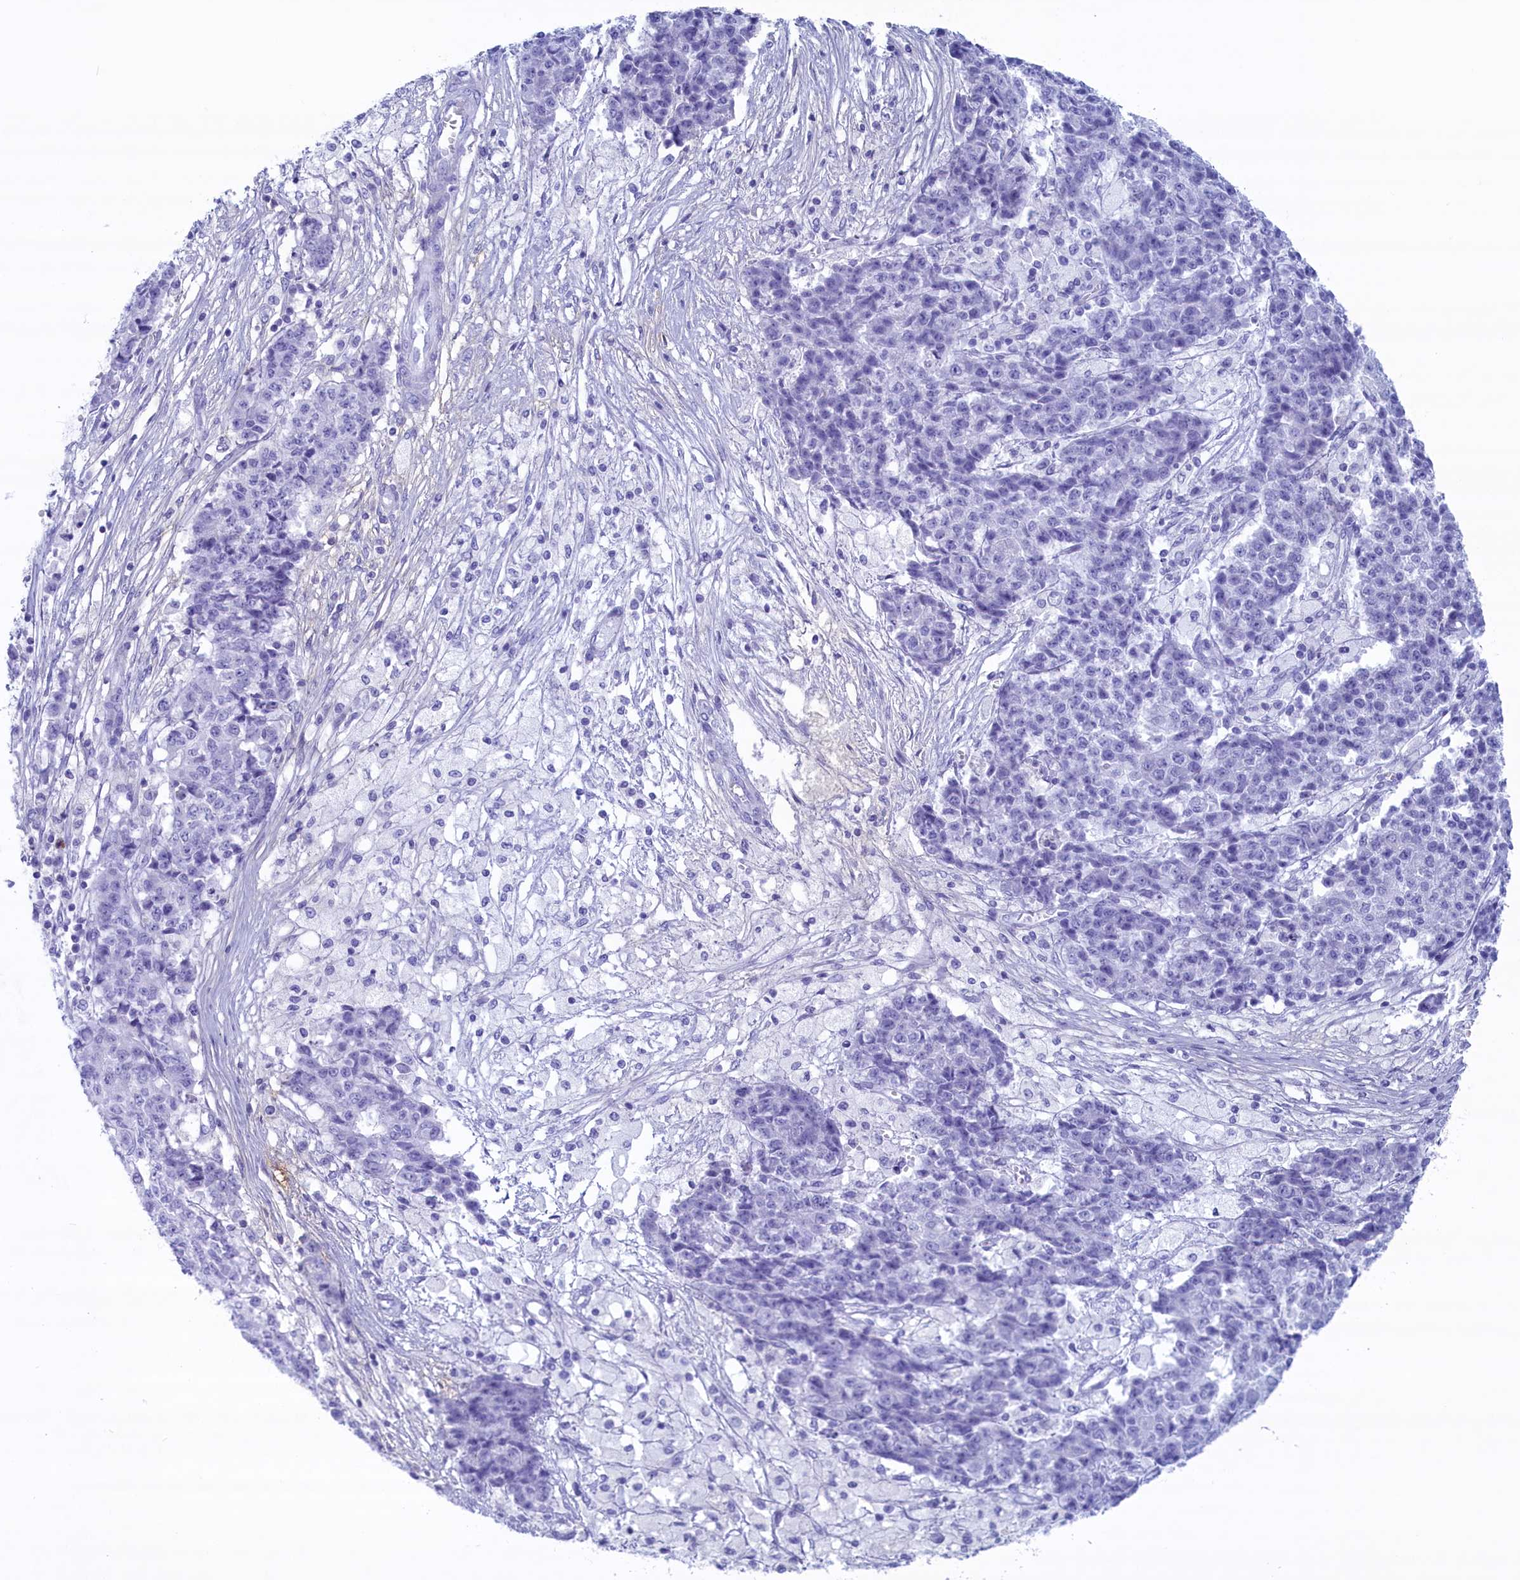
{"staining": {"intensity": "negative", "quantity": "none", "location": "none"}, "tissue": "ovarian cancer", "cell_type": "Tumor cells", "image_type": "cancer", "snomed": [{"axis": "morphology", "description": "Carcinoma, endometroid"}, {"axis": "topography", "description": "Ovary"}], "caption": "Histopathology image shows no significant protein expression in tumor cells of ovarian cancer. (Brightfield microscopy of DAB immunohistochemistry (IHC) at high magnification).", "gene": "MPV17L2", "patient": {"sex": "female", "age": 42}}